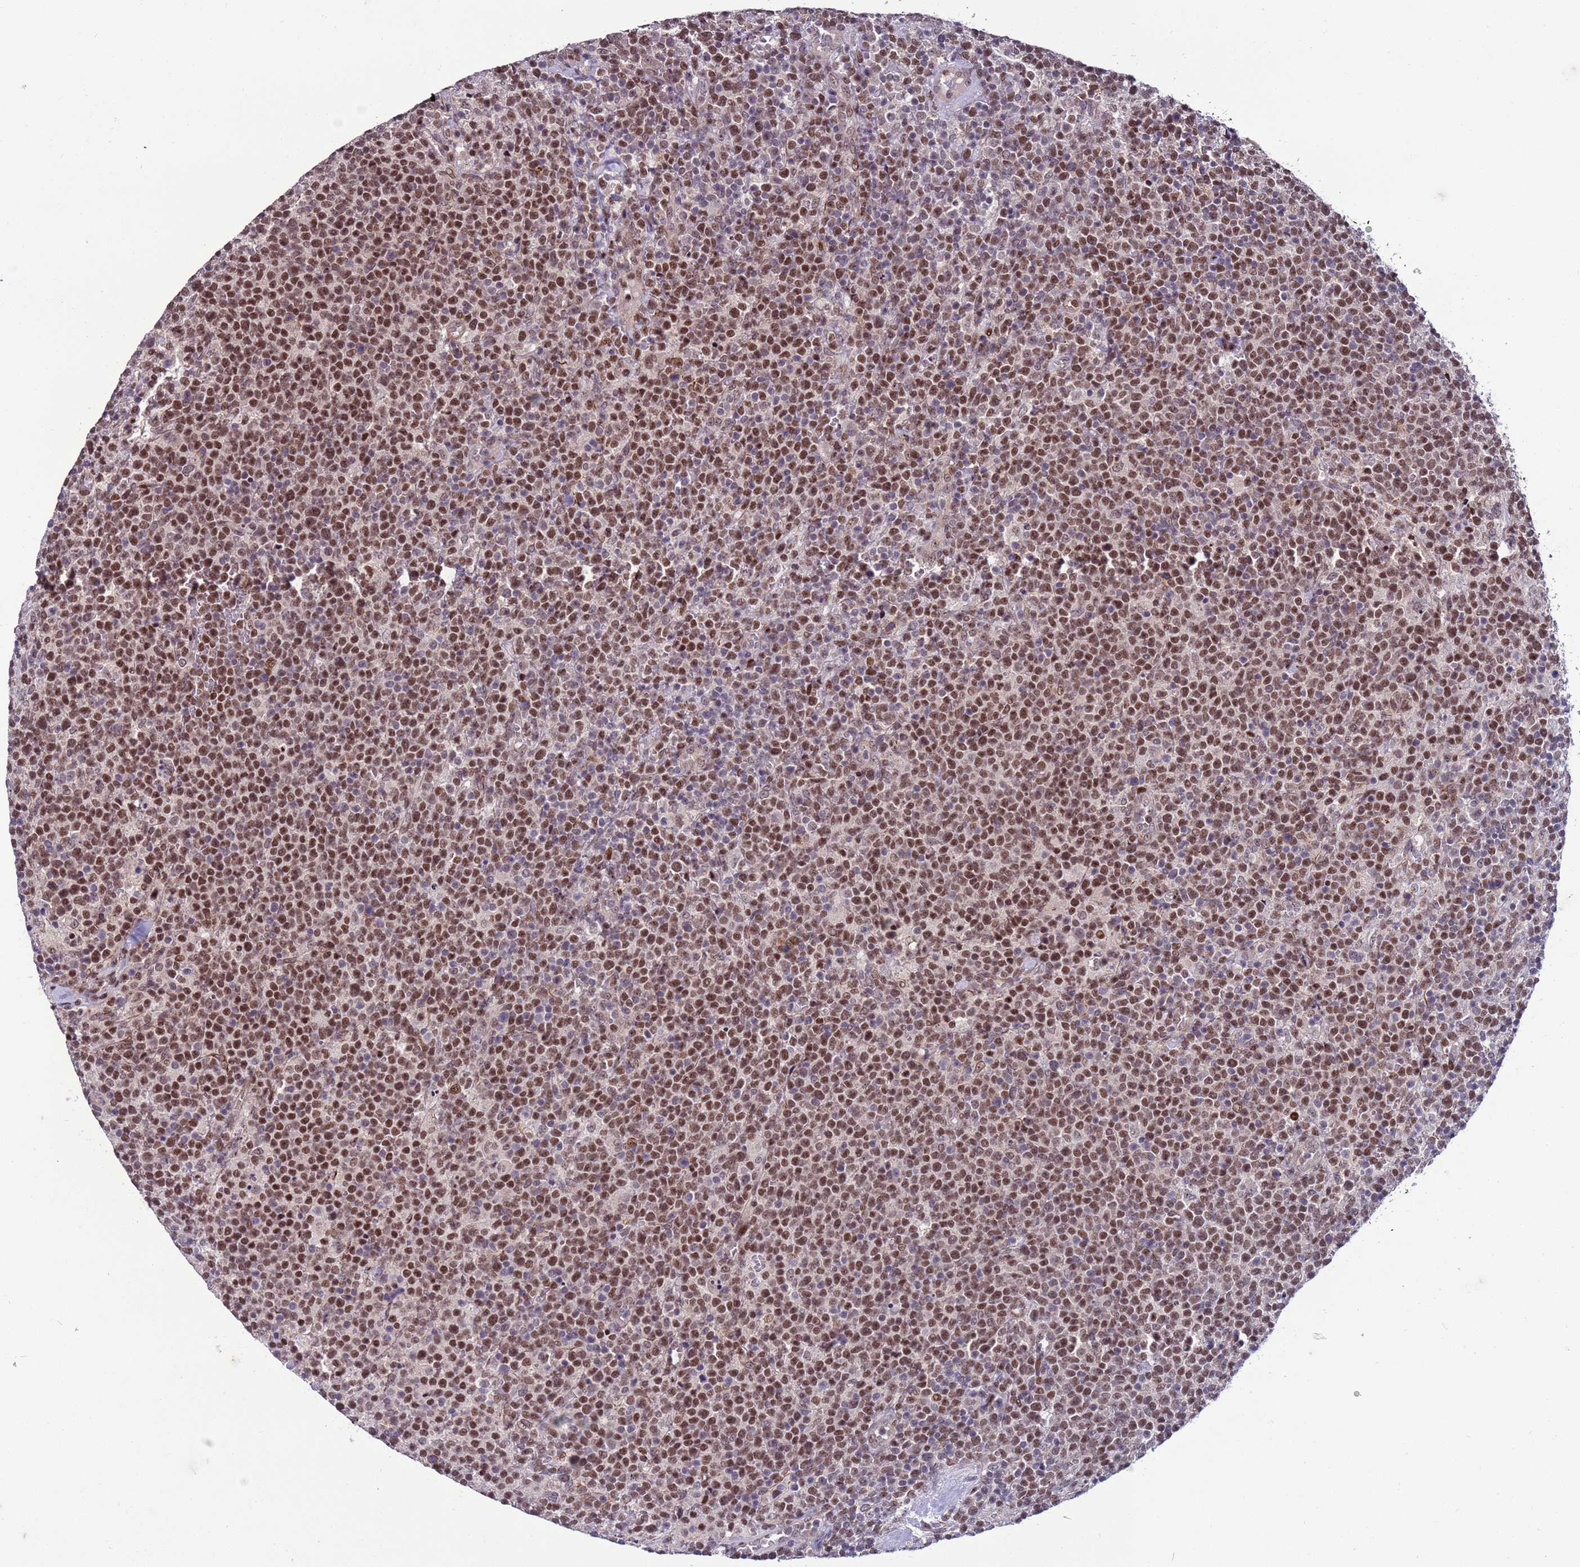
{"staining": {"intensity": "moderate", "quantity": ">75%", "location": "nuclear"}, "tissue": "lymphoma", "cell_type": "Tumor cells", "image_type": "cancer", "snomed": [{"axis": "morphology", "description": "Malignant lymphoma, non-Hodgkin's type, High grade"}, {"axis": "topography", "description": "Lymph node"}], "caption": "High-grade malignant lymphoma, non-Hodgkin's type stained for a protein (brown) exhibits moderate nuclear positive positivity in approximately >75% of tumor cells.", "gene": "SHC3", "patient": {"sex": "male", "age": 61}}